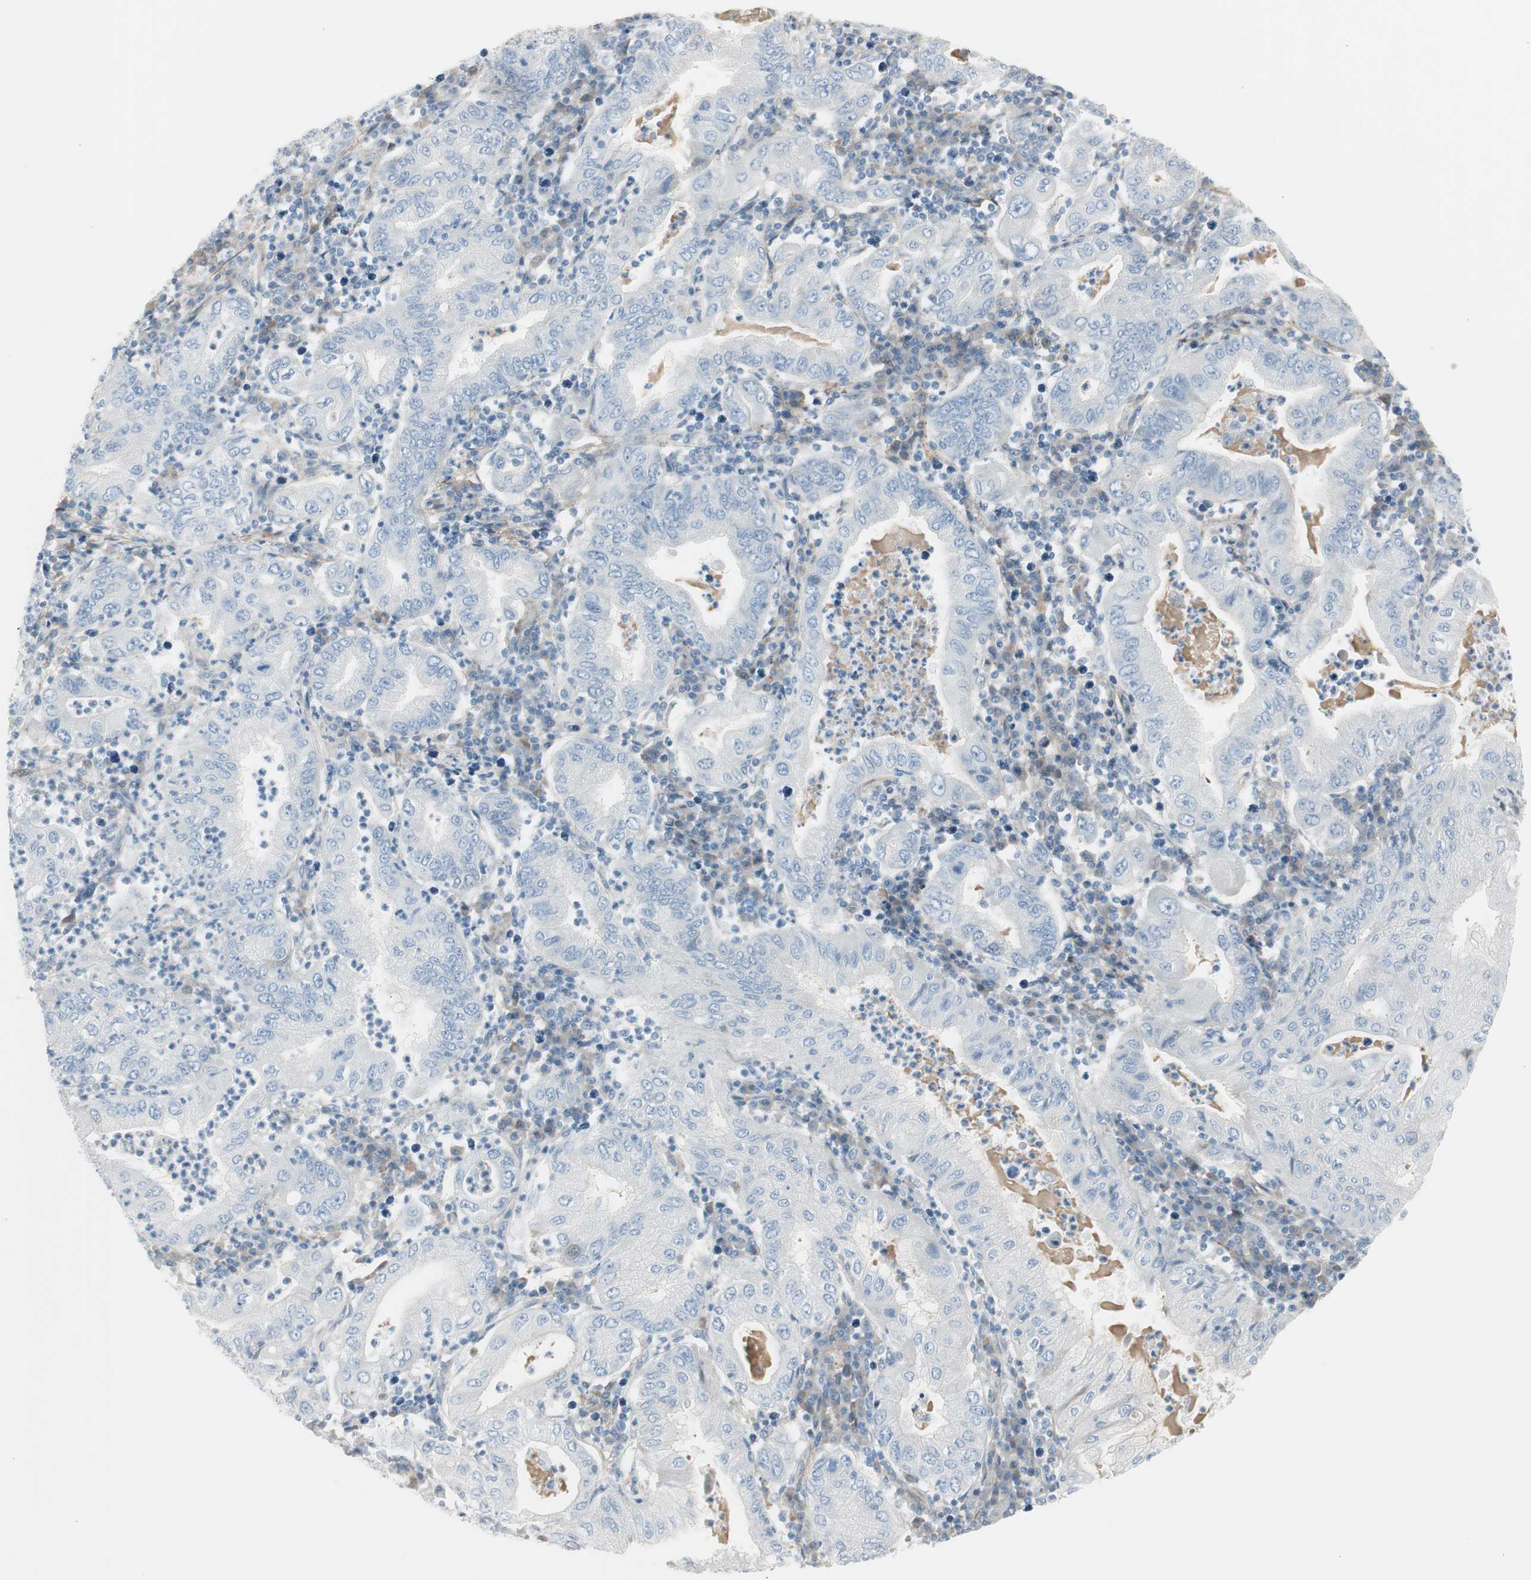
{"staining": {"intensity": "negative", "quantity": "none", "location": "none"}, "tissue": "stomach cancer", "cell_type": "Tumor cells", "image_type": "cancer", "snomed": [{"axis": "morphology", "description": "Normal tissue, NOS"}, {"axis": "morphology", "description": "Adenocarcinoma, NOS"}, {"axis": "topography", "description": "Esophagus"}, {"axis": "topography", "description": "Stomach, upper"}, {"axis": "topography", "description": "Peripheral nerve tissue"}], "caption": "Immunohistochemistry (IHC) micrograph of human stomach cancer stained for a protein (brown), which displays no expression in tumor cells.", "gene": "CACNA2D1", "patient": {"sex": "male", "age": 62}}